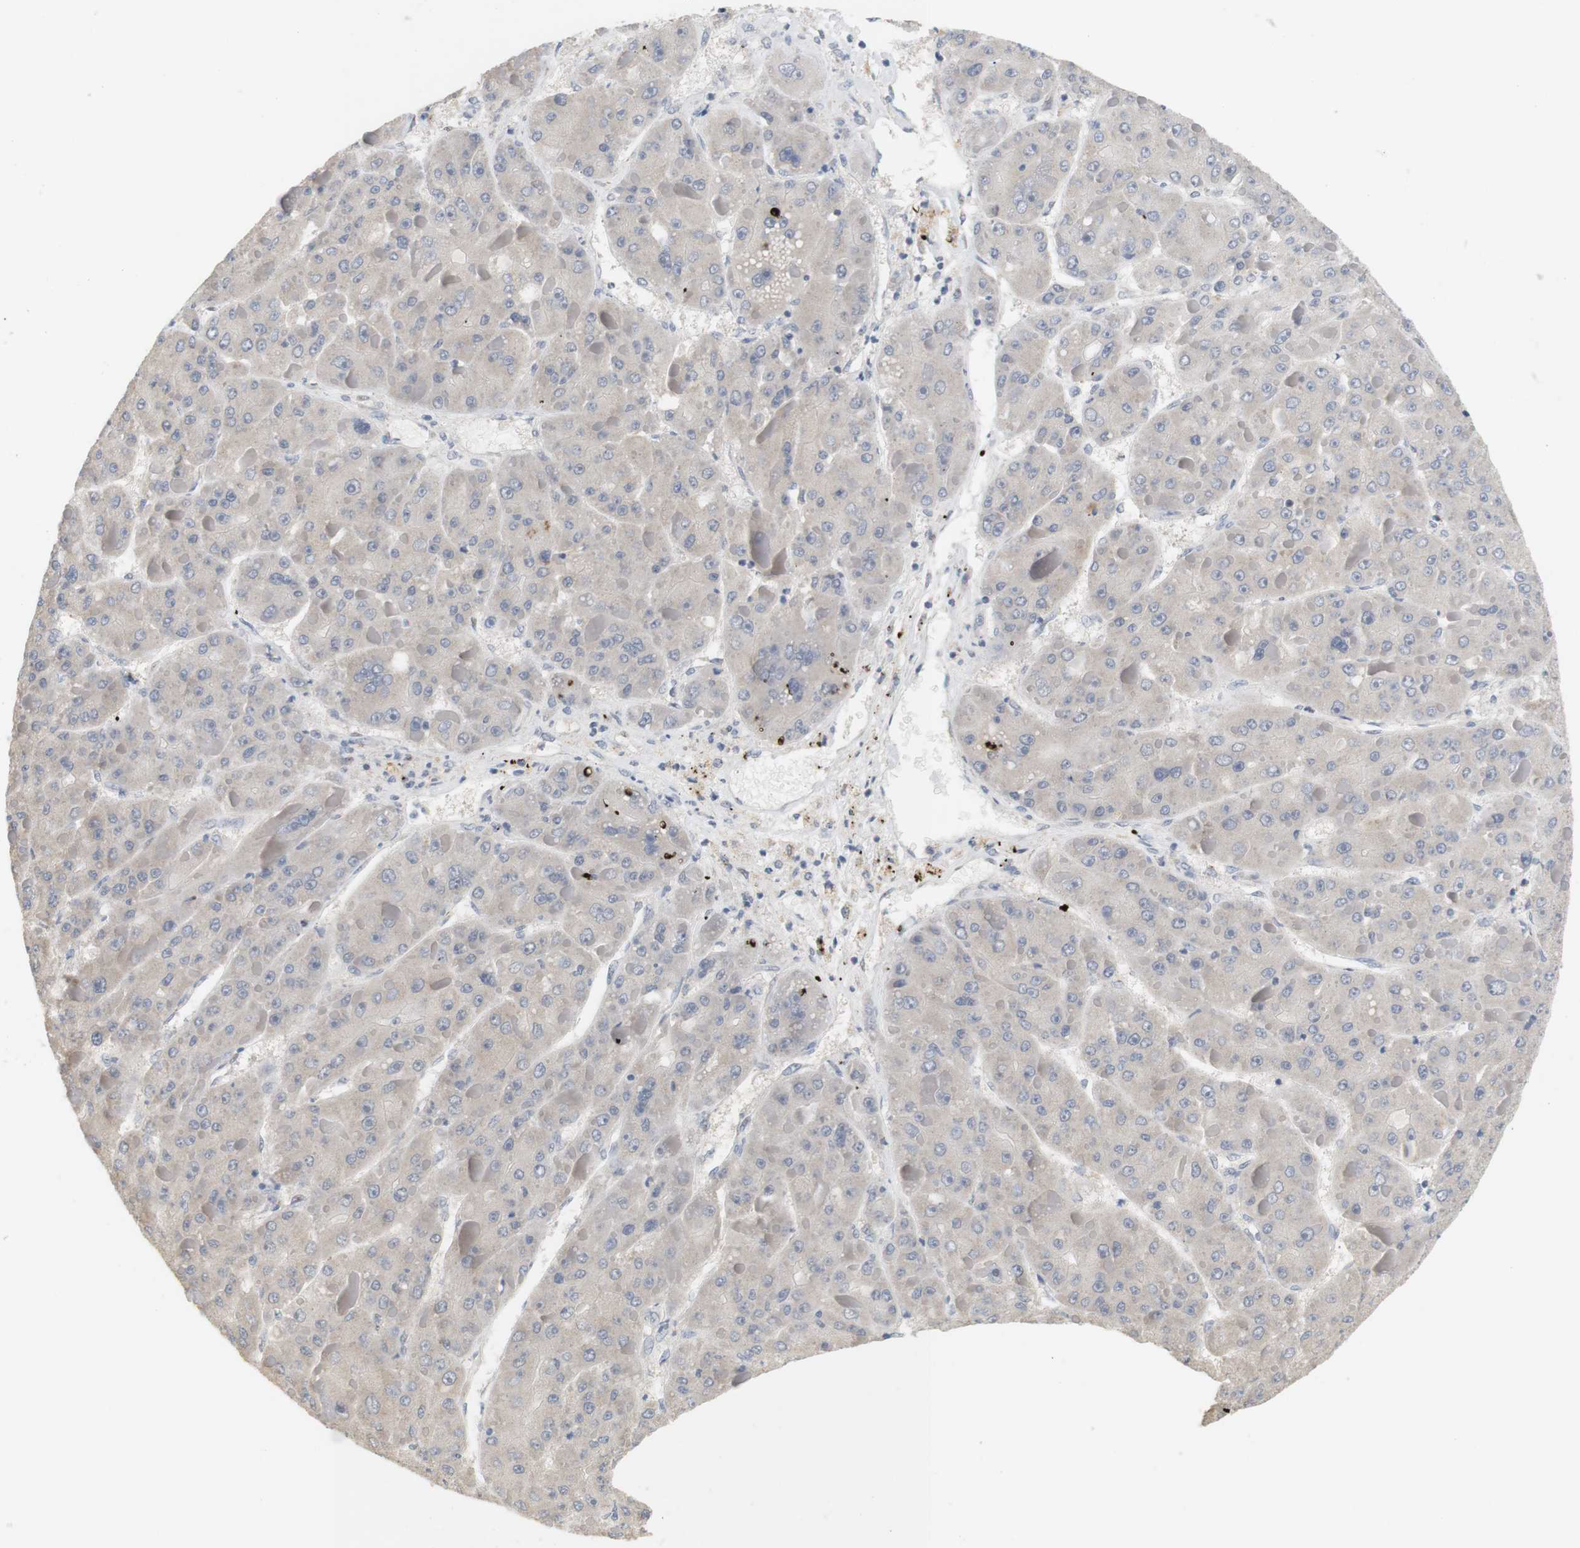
{"staining": {"intensity": "negative", "quantity": "none", "location": "none"}, "tissue": "liver cancer", "cell_type": "Tumor cells", "image_type": "cancer", "snomed": [{"axis": "morphology", "description": "Carcinoma, Hepatocellular, NOS"}, {"axis": "topography", "description": "Liver"}], "caption": "A histopathology image of liver hepatocellular carcinoma stained for a protein demonstrates no brown staining in tumor cells.", "gene": "OSR1", "patient": {"sex": "female", "age": 73}}